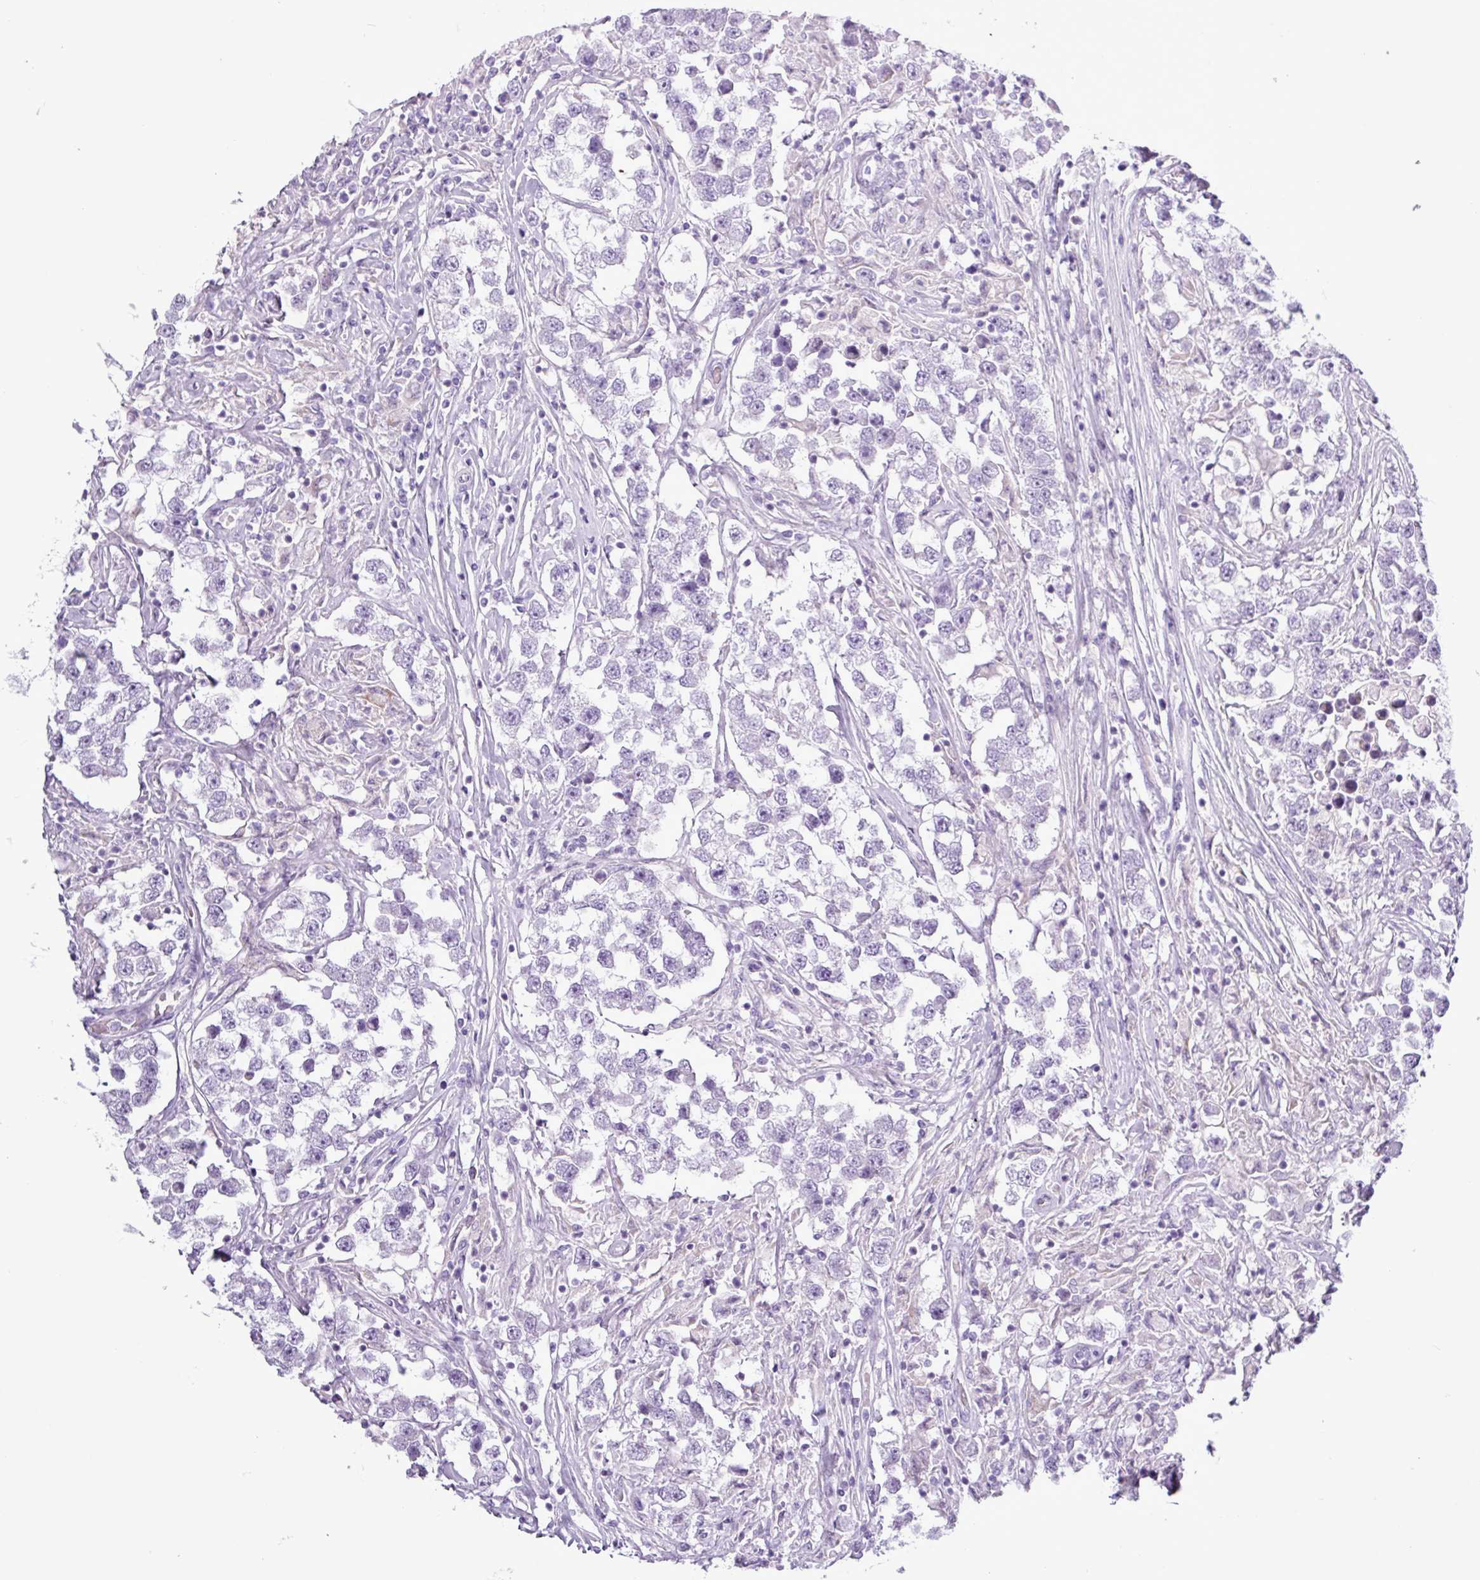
{"staining": {"intensity": "negative", "quantity": "none", "location": "none"}, "tissue": "testis cancer", "cell_type": "Tumor cells", "image_type": "cancer", "snomed": [{"axis": "morphology", "description": "Seminoma, NOS"}, {"axis": "topography", "description": "Testis"}], "caption": "This is a histopathology image of immunohistochemistry (IHC) staining of testis cancer, which shows no positivity in tumor cells.", "gene": "ALDH3A1", "patient": {"sex": "male", "age": 46}}